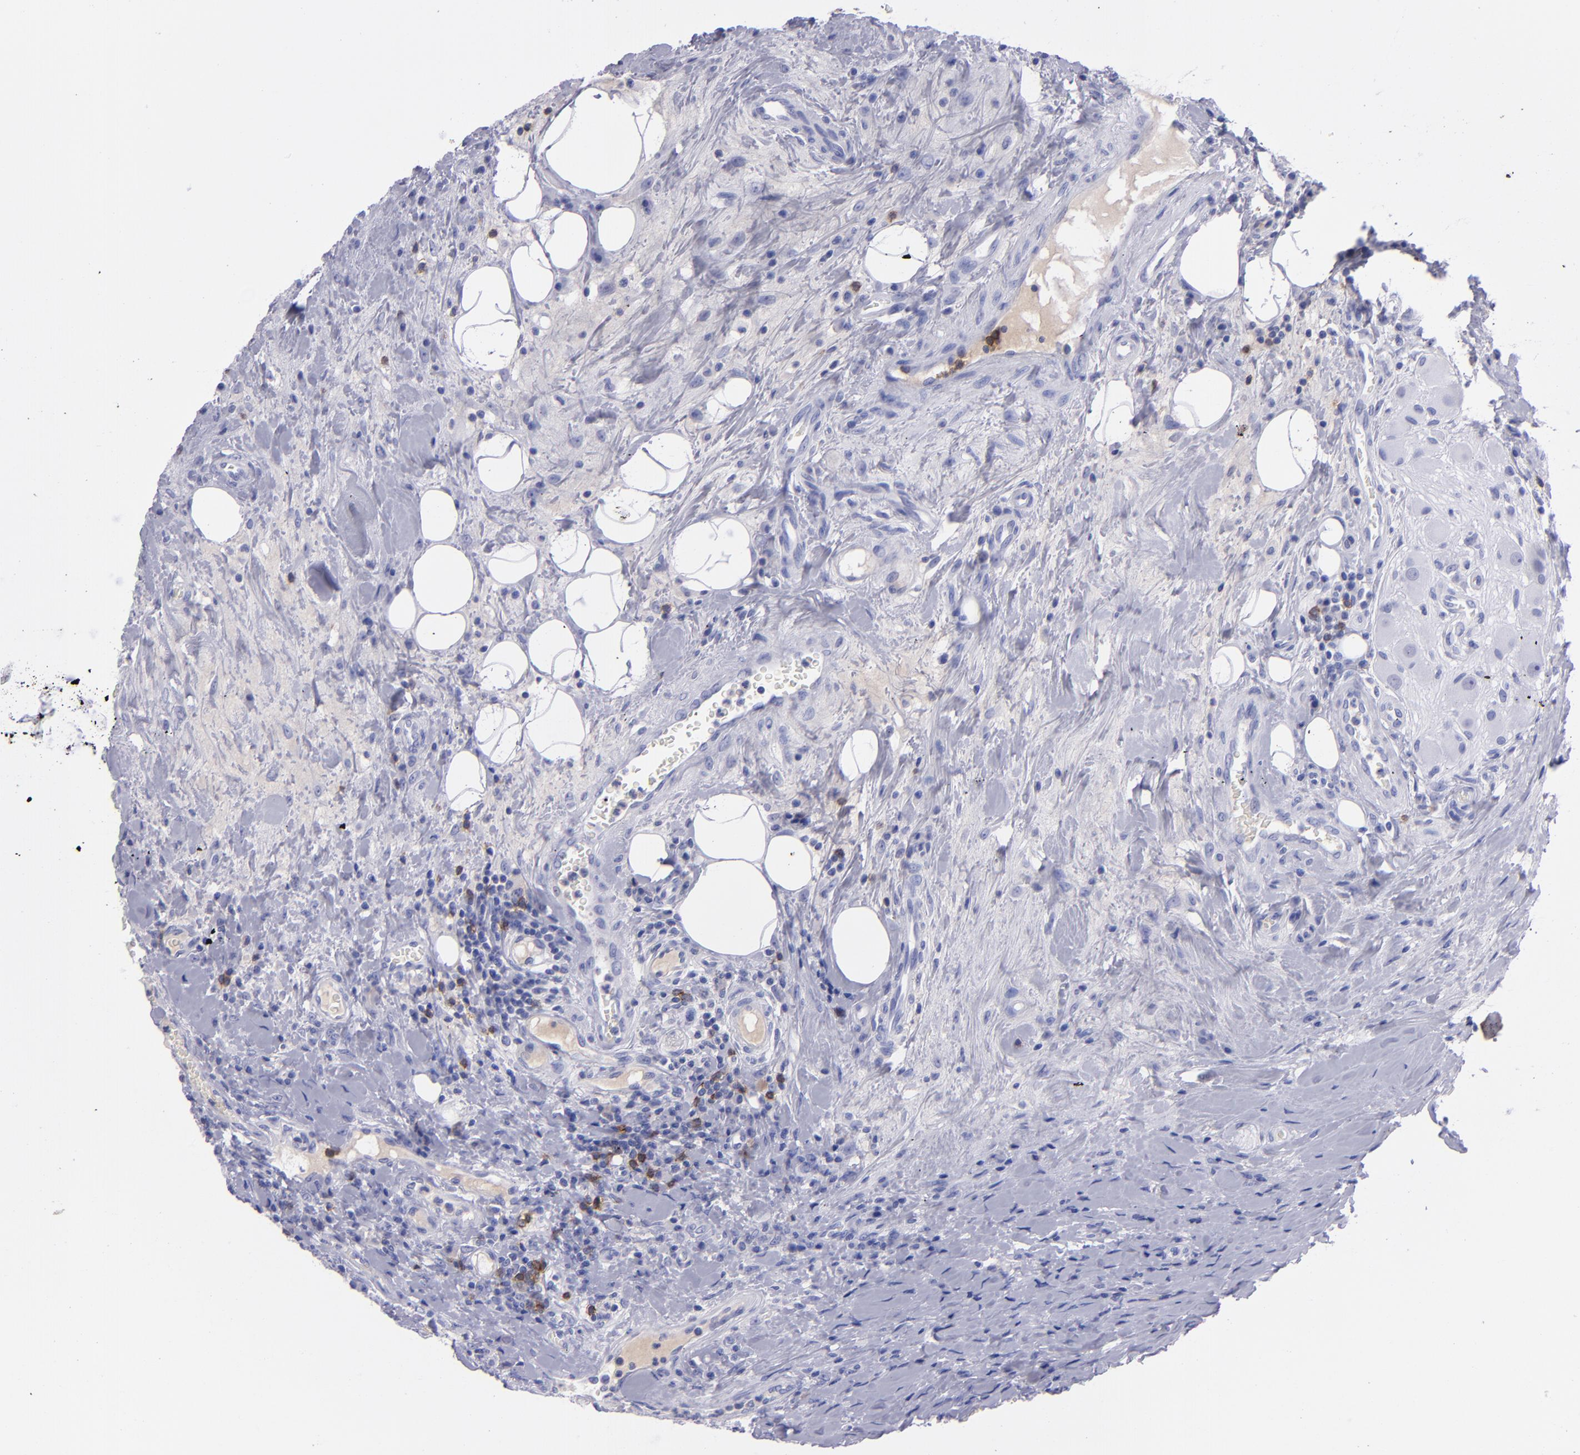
{"staining": {"intensity": "negative", "quantity": "none", "location": "none"}, "tissue": "colorectal cancer", "cell_type": "Tumor cells", "image_type": "cancer", "snomed": [{"axis": "morphology", "description": "Adenocarcinoma, NOS"}, {"axis": "topography", "description": "Colon"}], "caption": "Adenocarcinoma (colorectal) stained for a protein using immunohistochemistry displays no expression tumor cells.", "gene": "CD37", "patient": {"sex": "male", "age": 54}}